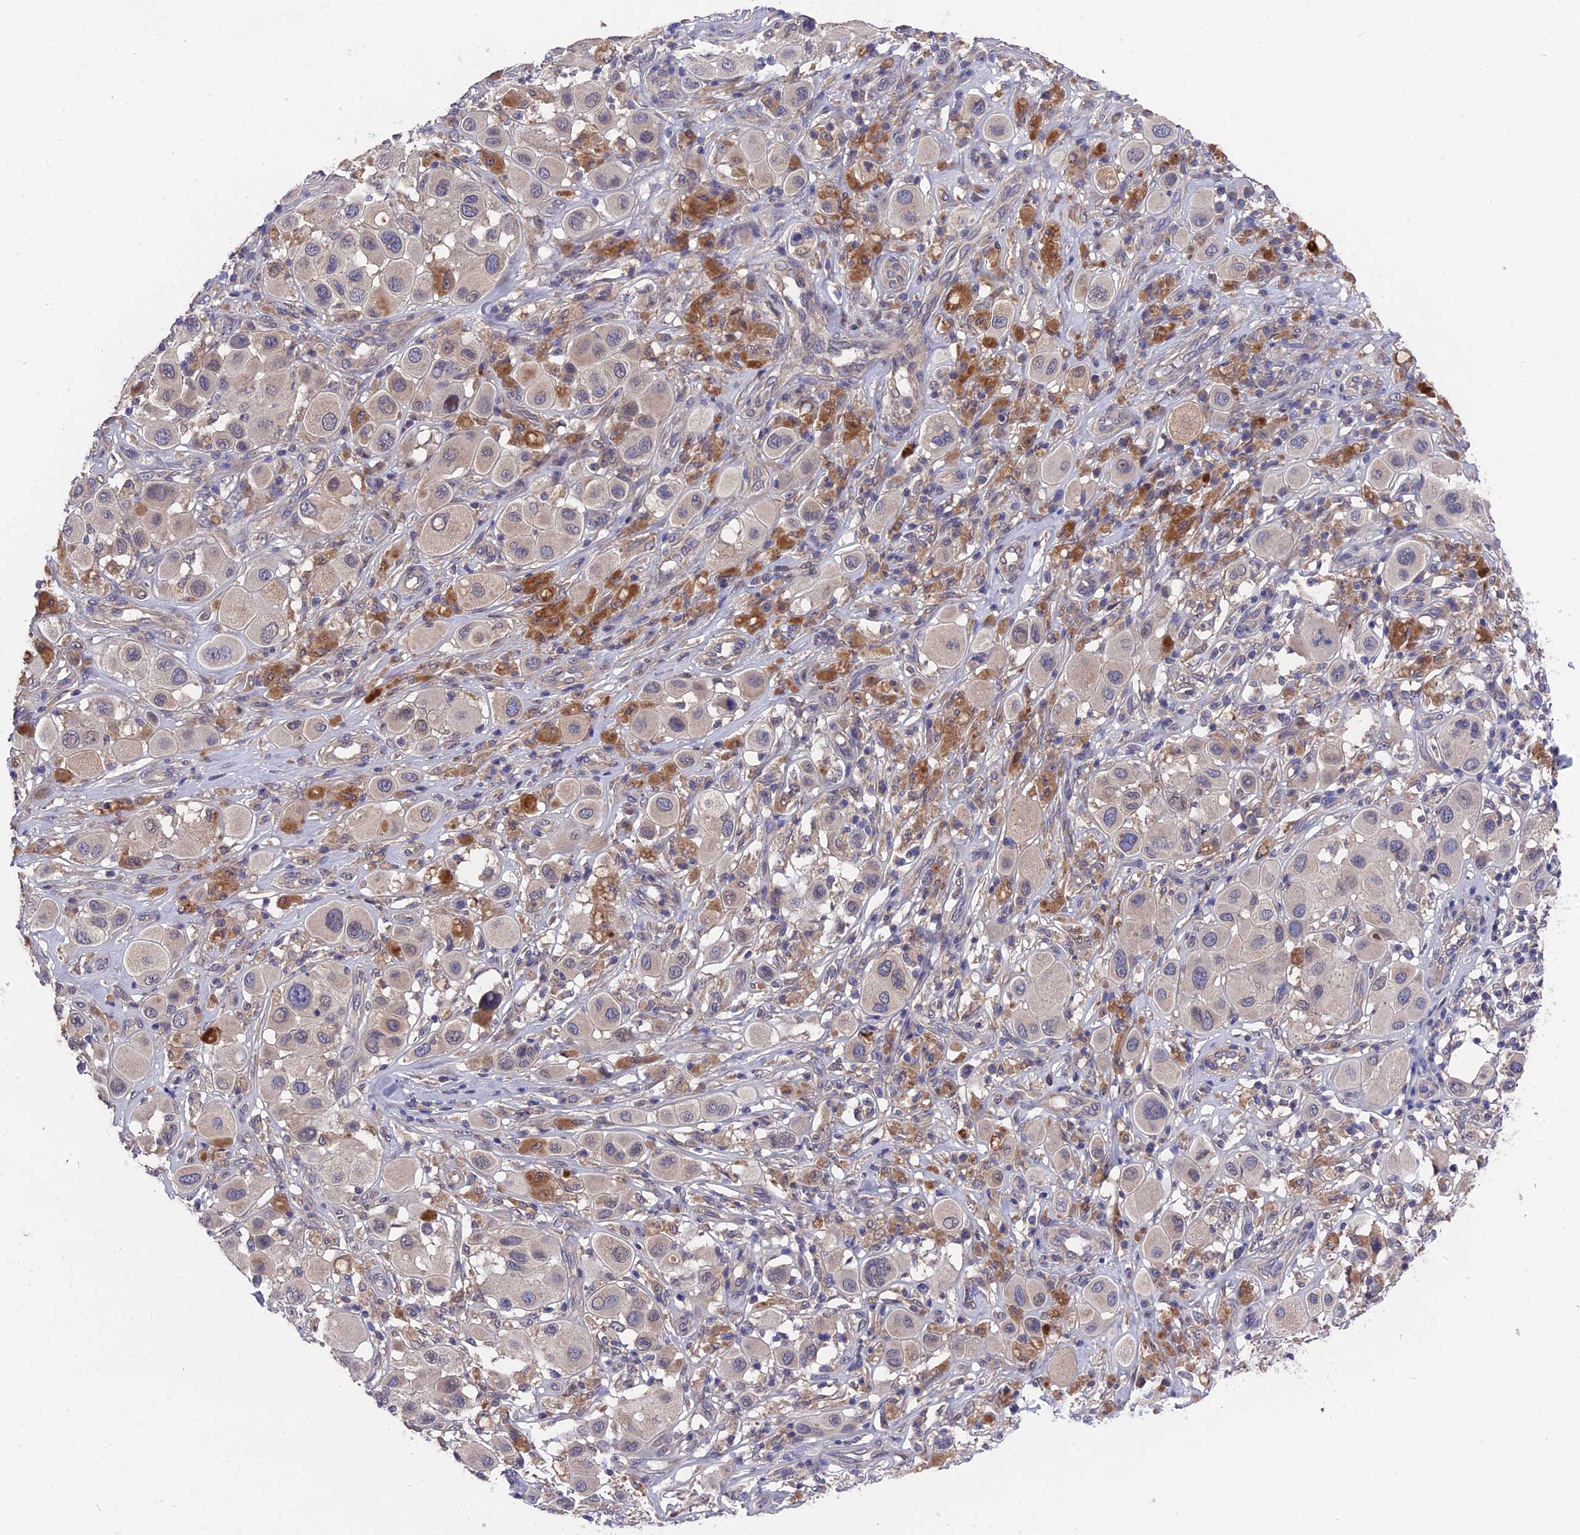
{"staining": {"intensity": "negative", "quantity": "none", "location": "none"}, "tissue": "melanoma", "cell_type": "Tumor cells", "image_type": "cancer", "snomed": [{"axis": "morphology", "description": "Malignant melanoma, Metastatic site"}, {"axis": "topography", "description": "Skin"}], "caption": "High power microscopy image of an immunohistochemistry (IHC) image of malignant melanoma (metastatic site), revealing no significant positivity in tumor cells.", "gene": "ZCCHC2", "patient": {"sex": "male", "age": 41}}